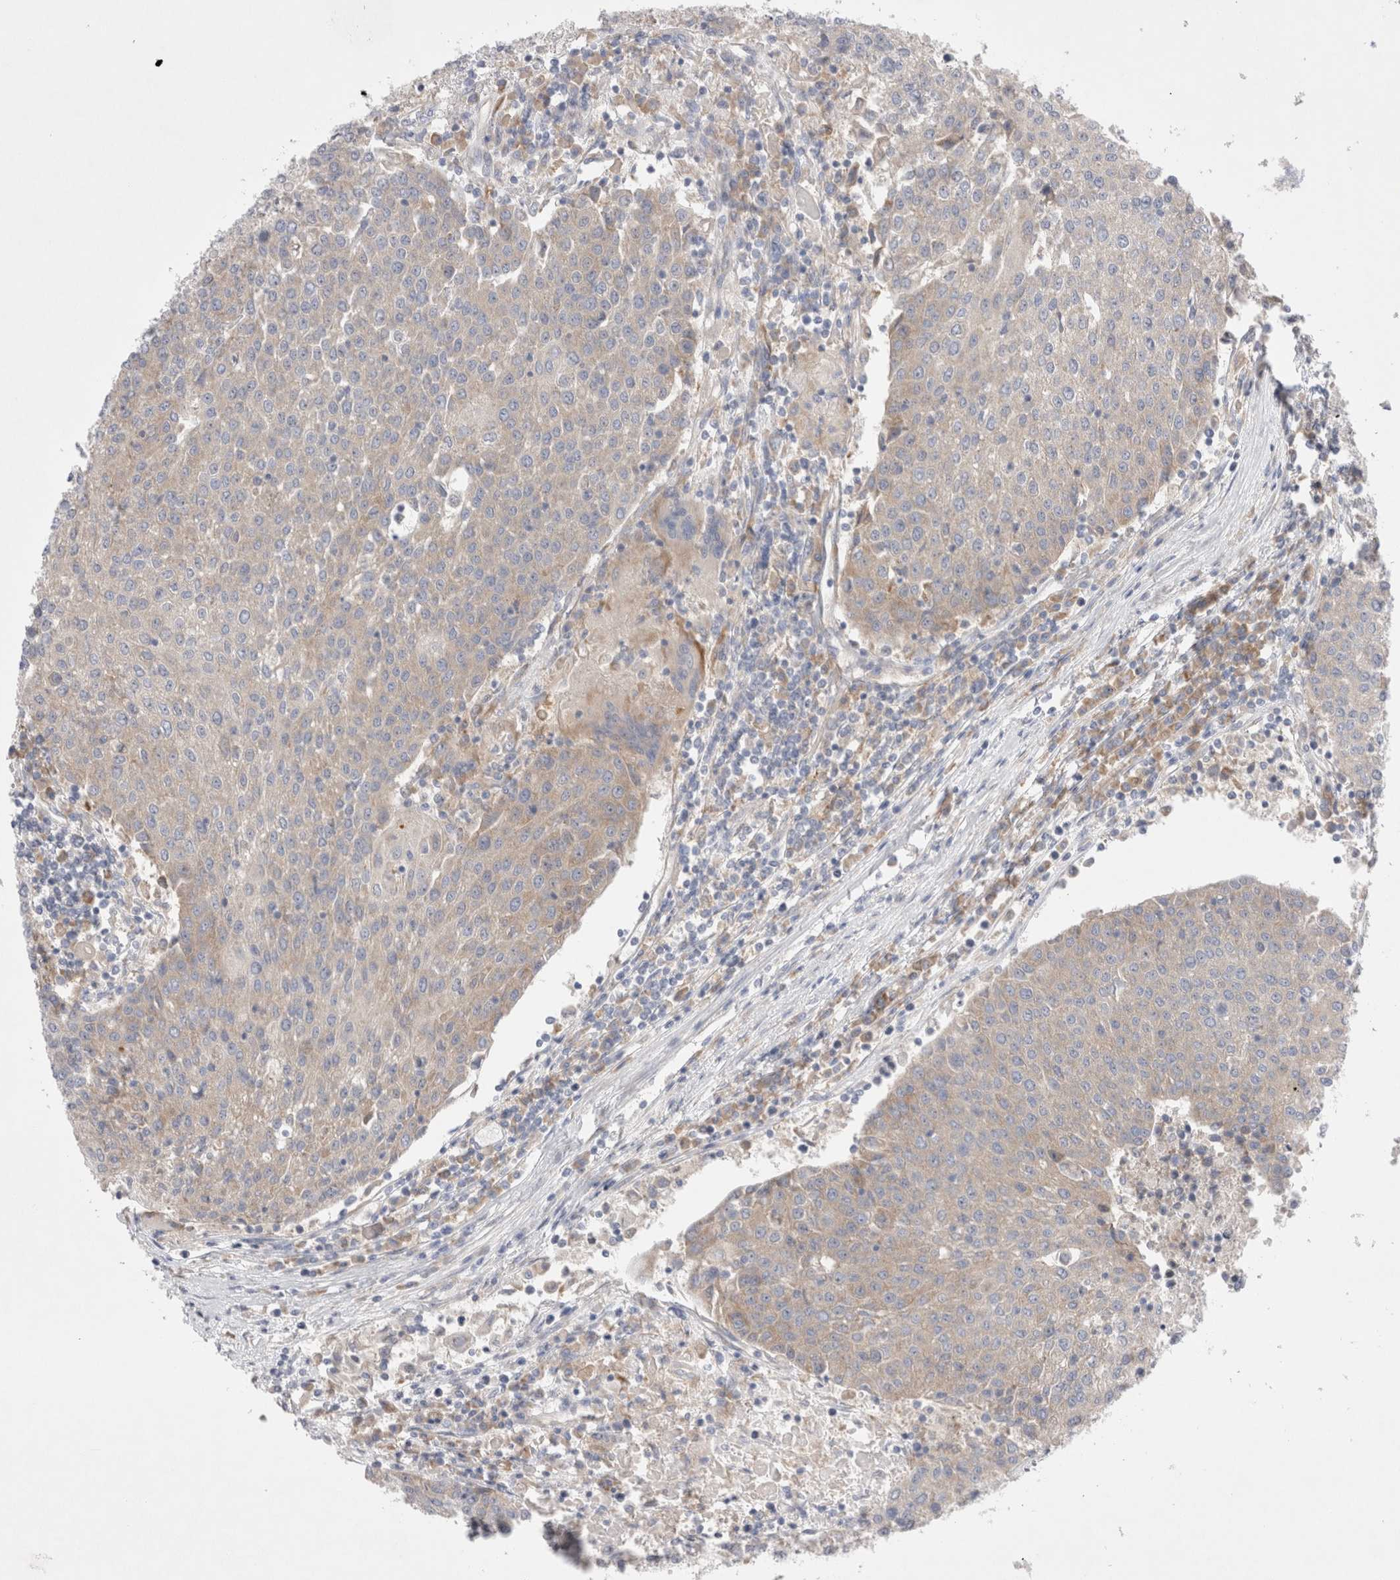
{"staining": {"intensity": "weak", "quantity": "<25%", "location": "cytoplasmic/membranous"}, "tissue": "urothelial cancer", "cell_type": "Tumor cells", "image_type": "cancer", "snomed": [{"axis": "morphology", "description": "Urothelial carcinoma, High grade"}, {"axis": "topography", "description": "Urinary bladder"}], "caption": "Protein analysis of urothelial cancer displays no significant expression in tumor cells.", "gene": "RBM12B", "patient": {"sex": "female", "age": 85}}